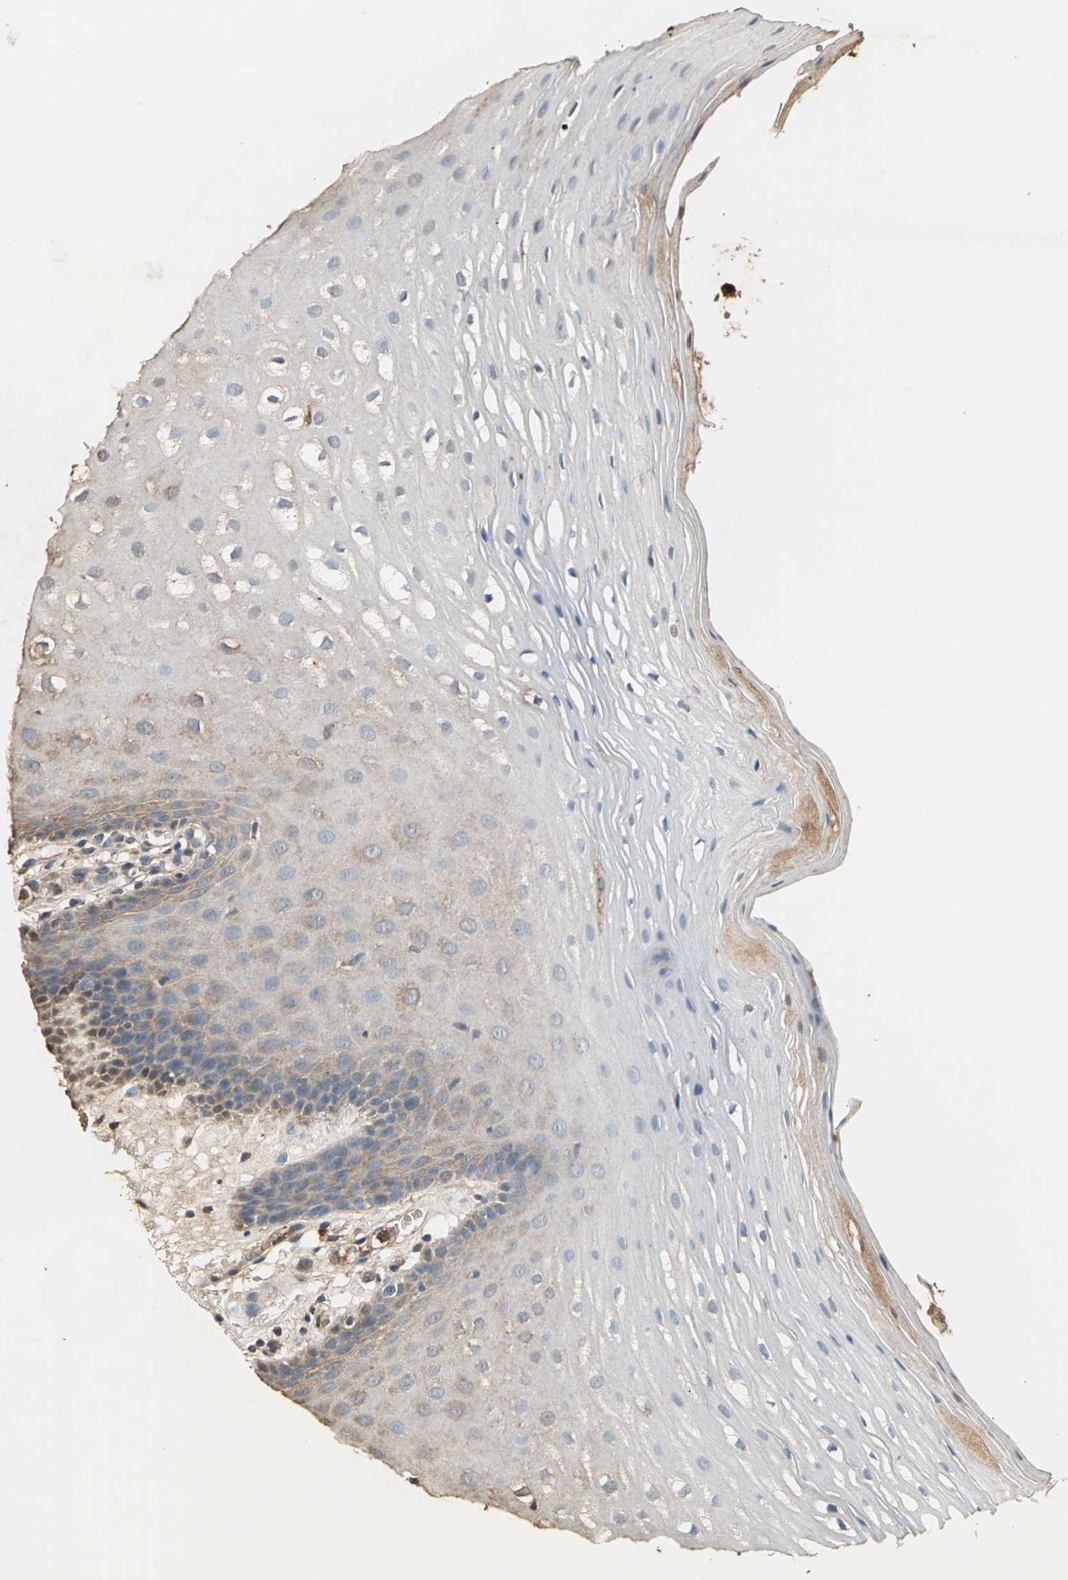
{"staining": {"intensity": "weak", "quantity": "25%-75%", "location": "cytoplasmic/membranous"}, "tissue": "oral mucosa", "cell_type": "Squamous epithelial cells", "image_type": "normal", "snomed": [{"axis": "morphology", "description": "Normal tissue, NOS"}, {"axis": "morphology", "description": "Squamous cell carcinoma, NOS"}, {"axis": "topography", "description": "Skeletal muscle"}, {"axis": "topography", "description": "Oral tissue"}, {"axis": "topography", "description": "Head-Neck"}], "caption": "Immunohistochemistry (DAB (3,3'-diaminobenzidine)) staining of unremarkable human oral mucosa shows weak cytoplasmic/membranous protein expression in about 25%-75% of squamous epithelial cells. The staining is performed using DAB (3,3'-diaminobenzidine) brown chromogen to label protein expression. The nuclei are counter-stained blue using hematoxylin.", "gene": "GAPDH", "patient": {"sex": "male", "age": 71}}